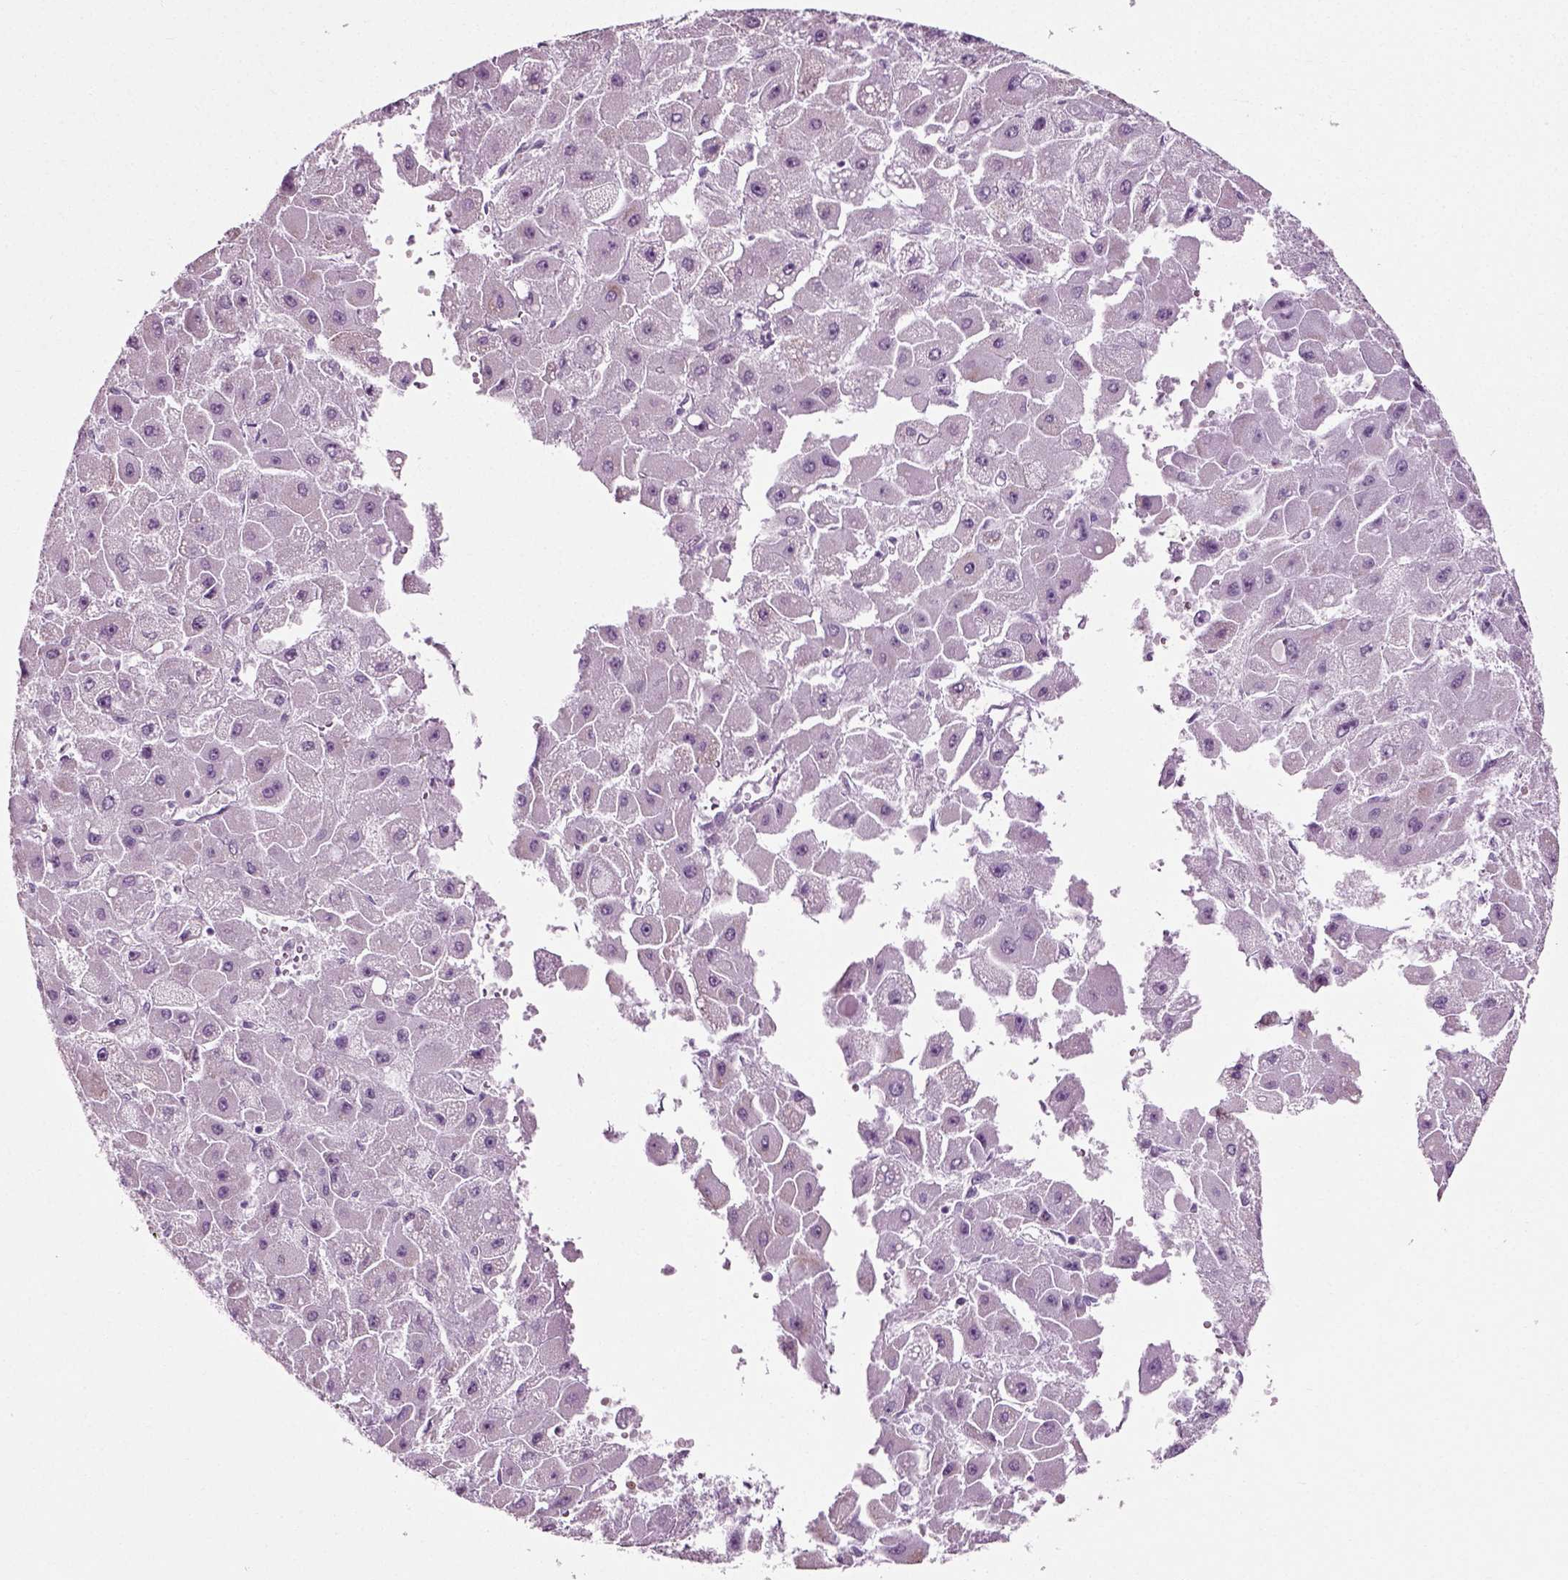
{"staining": {"intensity": "negative", "quantity": "none", "location": "none"}, "tissue": "liver cancer", "cell_type": "Tumor cells", "image_type": "cancer", "snomed": [{"axis": "morphology", "description": "Carcinoma, Hepatocellular, NOS"}, {"axis": "topography", "description": "Liver"}], "caption": "An immunohistochemistry (IHC) histopathology image of liver cancer is shown. There is no staining in tumor cells of liver cancer.", "gene": "SLC26A8", "patient": {"sex": "female", "age": 25}}